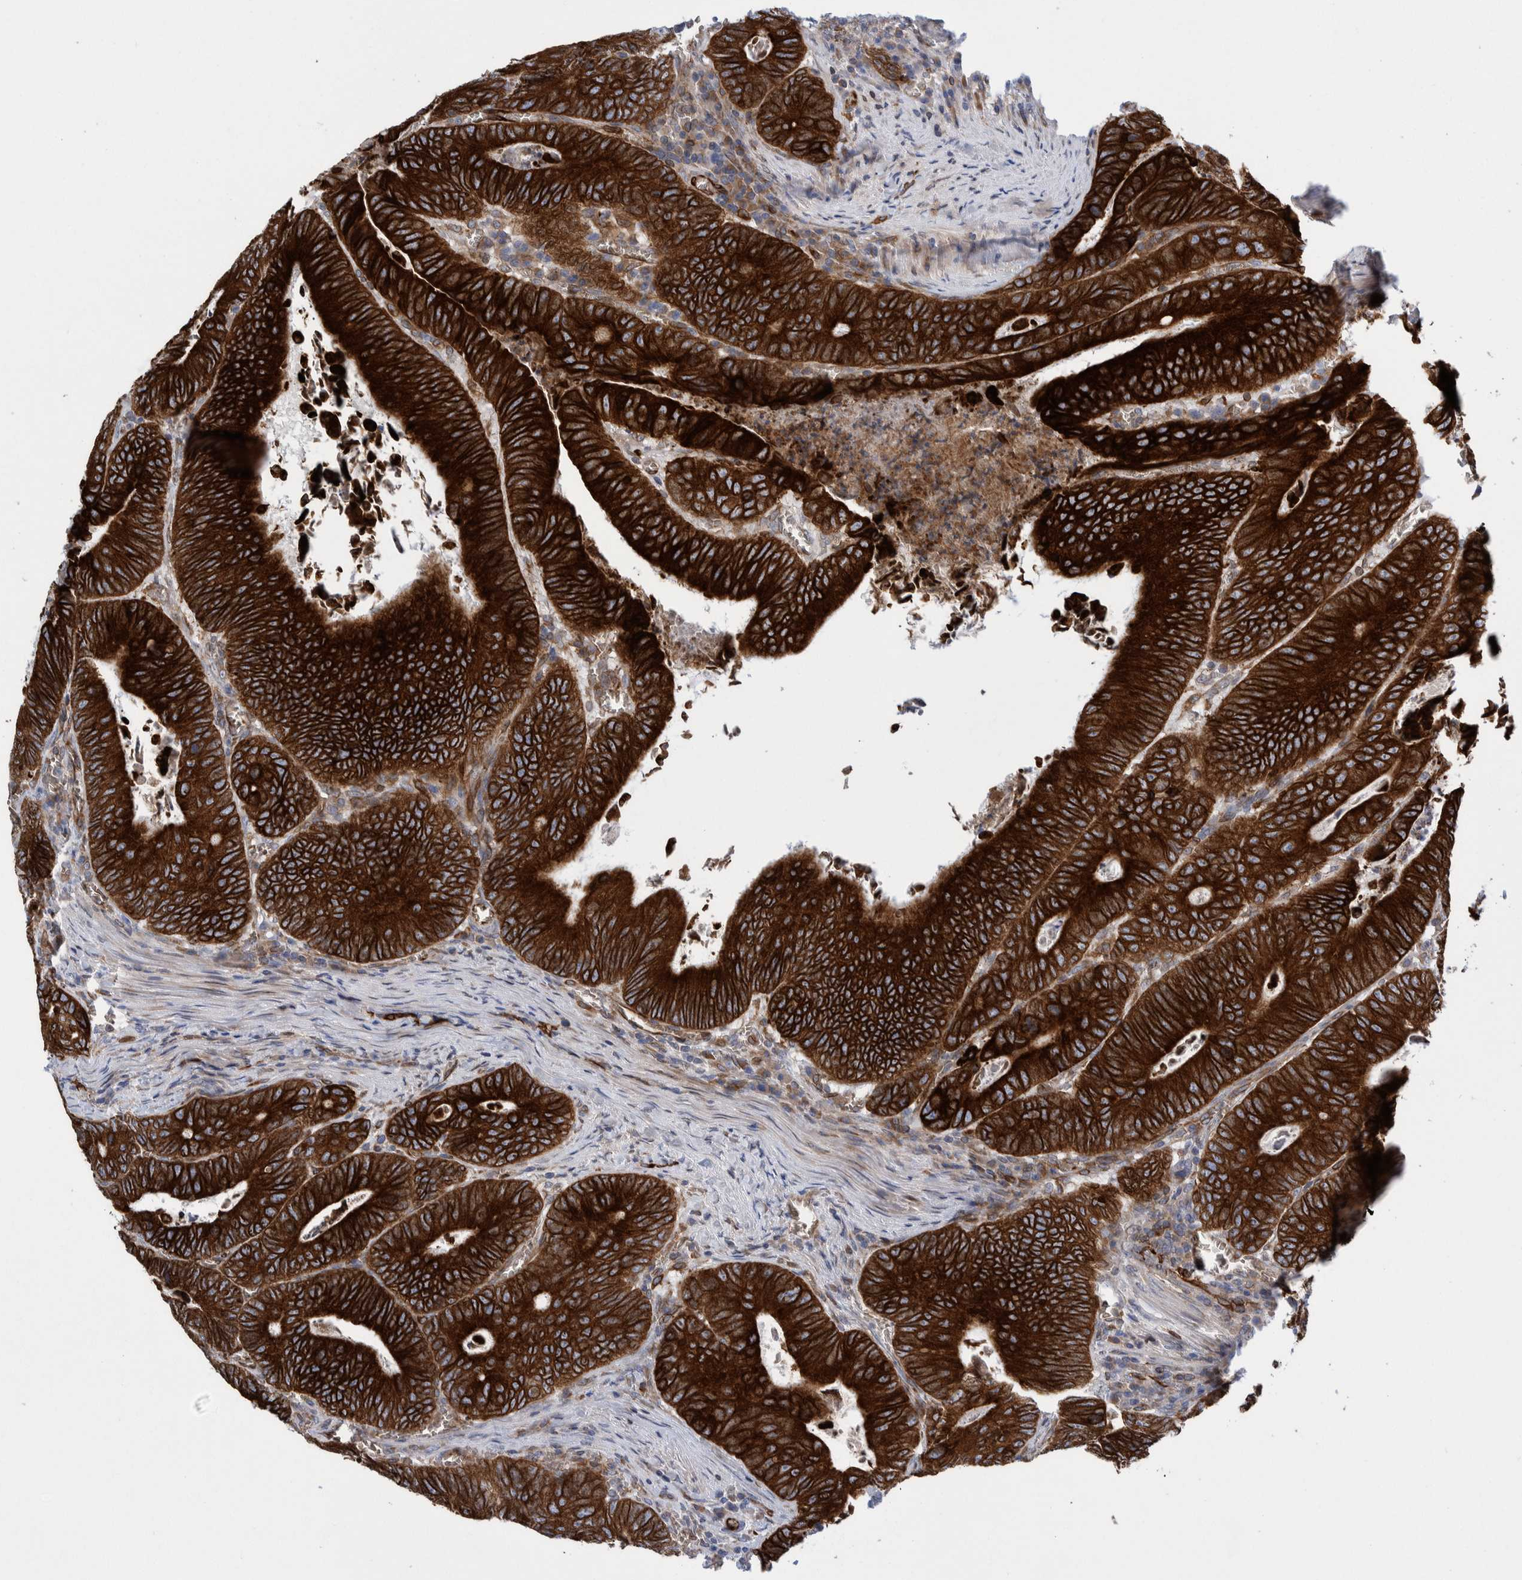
{"staining": {"intensity": "strong", "quantity": ">75%", "location": "cytoplasmic/membranous"}, "tissue": "colorectal cancer", "cell_type": "Tumor cells", "image_type": "cancer", "snomed": [{"axis": "morphology", "description": "Inflammation, NOS"}, {"axis": "morphology", "description": "Adenocarcinoma, NOS"}, {"axis": "topography", "description": "Colon"}], "caption": "A micrograph of human adenocarcinoma (colorectal) stained for a protein shows strong cytoplasmic/membranous brown staining in tumor cells.", "gene": "THEM6", "patient": {"sex": "male", "age": 72}}